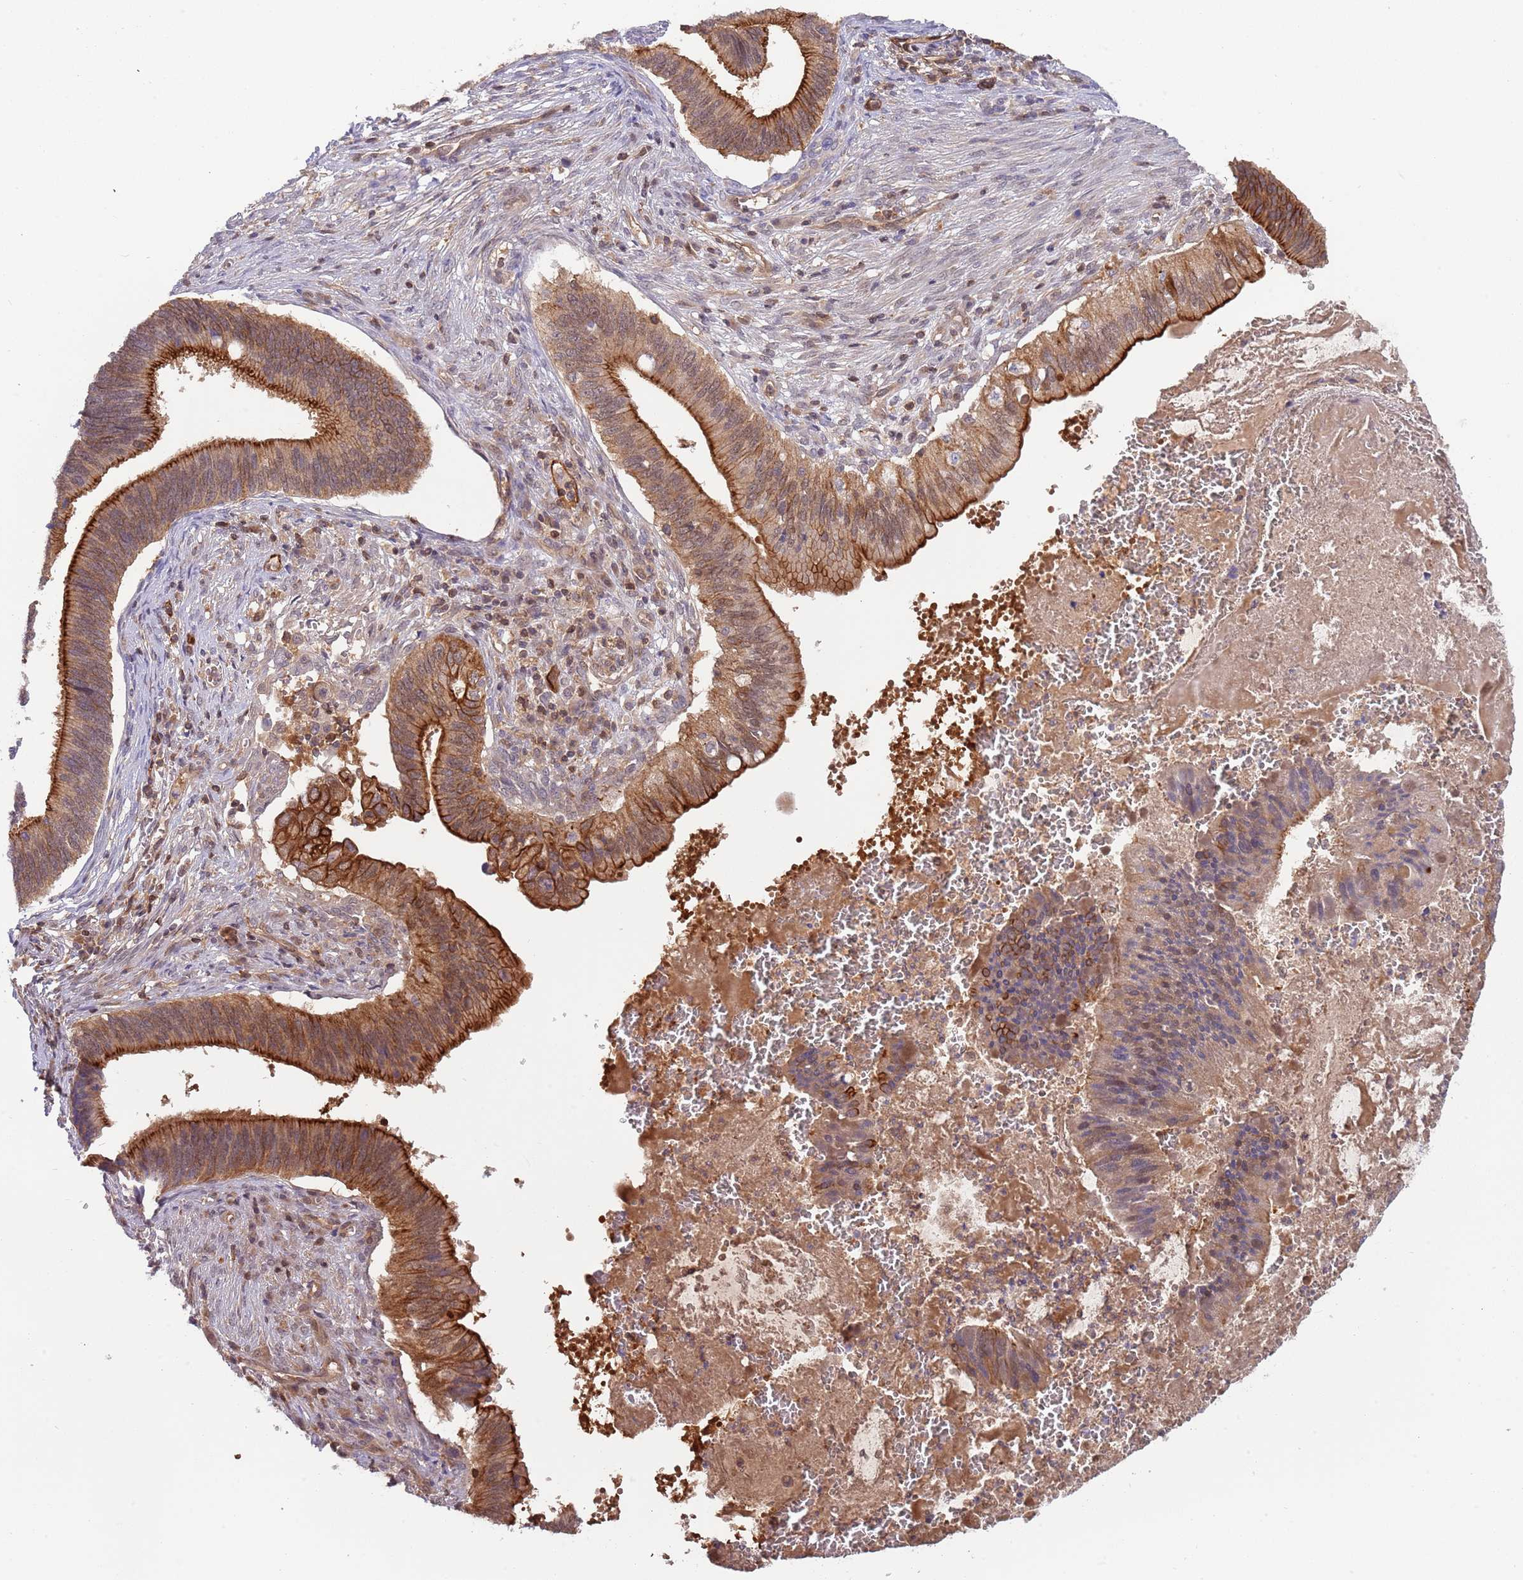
{"staining": {"intensity": "strong", "quantity": ">75%", "location": "cytoplasmic/membranous"}, "tissue": "cervical cancer", "cell_type": "Tumor cells", "image_type": "cancer", "snomed": [{"axis": "morphology", "description": "Adenocarcinoma, NOS"}, {"axis": "topography", "description": "Cervix"}], "caption": "Immunohistochemical staining of cervical cancer (adenocarcinoma) demonstrates high levels of strong cytoplasmic/membranous protein expression in about >75% of tumor cells.", "gene": "GSDMD", "patient": {"sex": "female", "age": 42}}